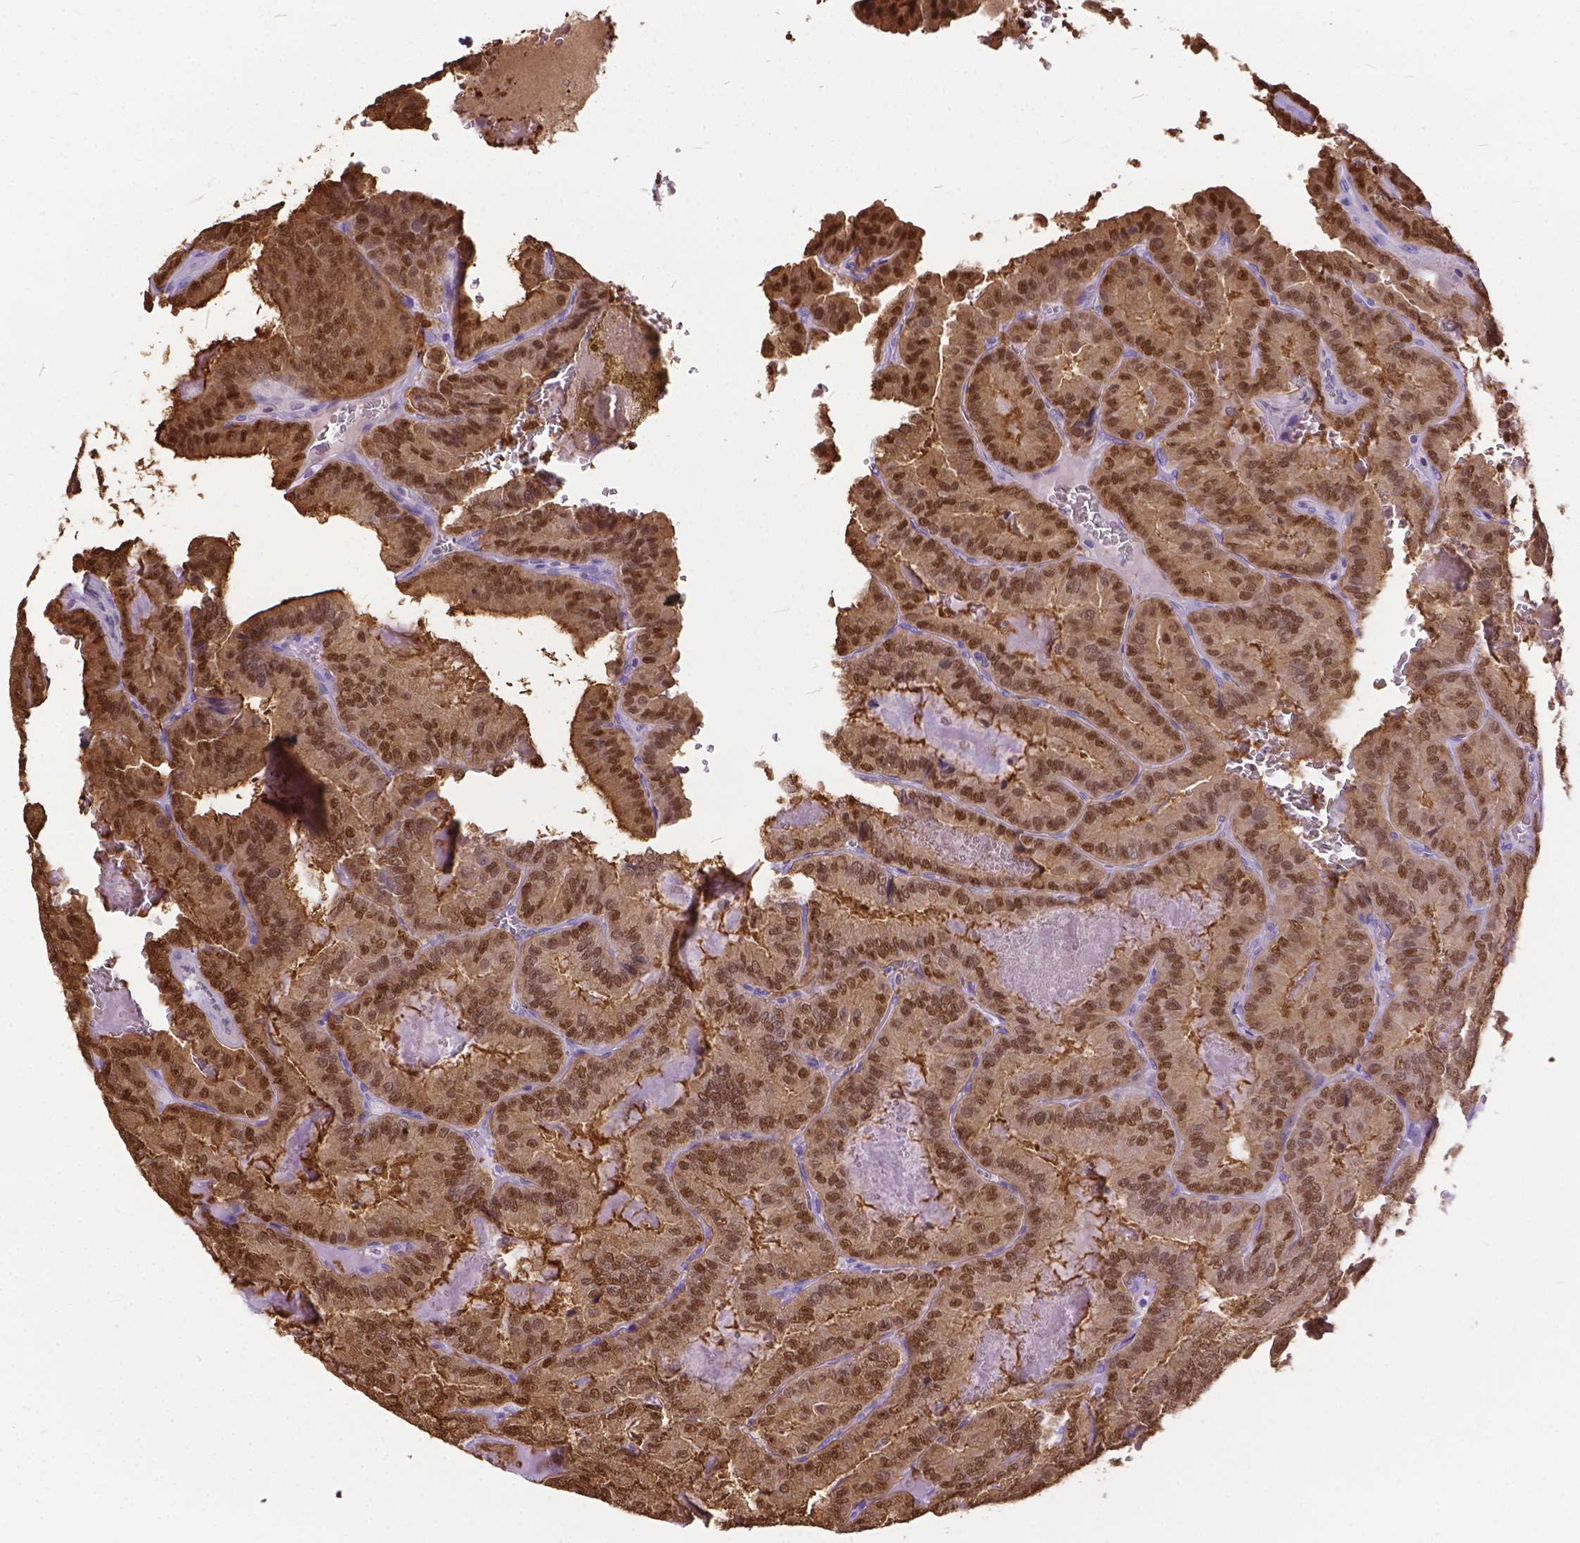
{"staining": {"intensity": "moderate", "quantity": ">75%", "location": "cytoplasmic/membranous,nuclear"}, "tissue": "thyroid cancer", "cell_type": "Tumor cells", "image_type": "cancer", "snomed": [{"axis": "morphology", "description": "Papillary adenocarcinoma, NOS"}, {"axis": "topography", "description": "Thyroid gland"}], "caption": "Protein expression analysis of human thyroid cancer (papillary adenocarcinoma) reveals moderate cytoplasmic/membranous and nuclear positivity in approximately >75% of tumor cells. The staining was performed using DAB, with brown indicating positive protein expression. Nuclei are stained blue with hematoxylin.", "gene": "TMEM169", "patient": {"sex": "female", "age": 75}}